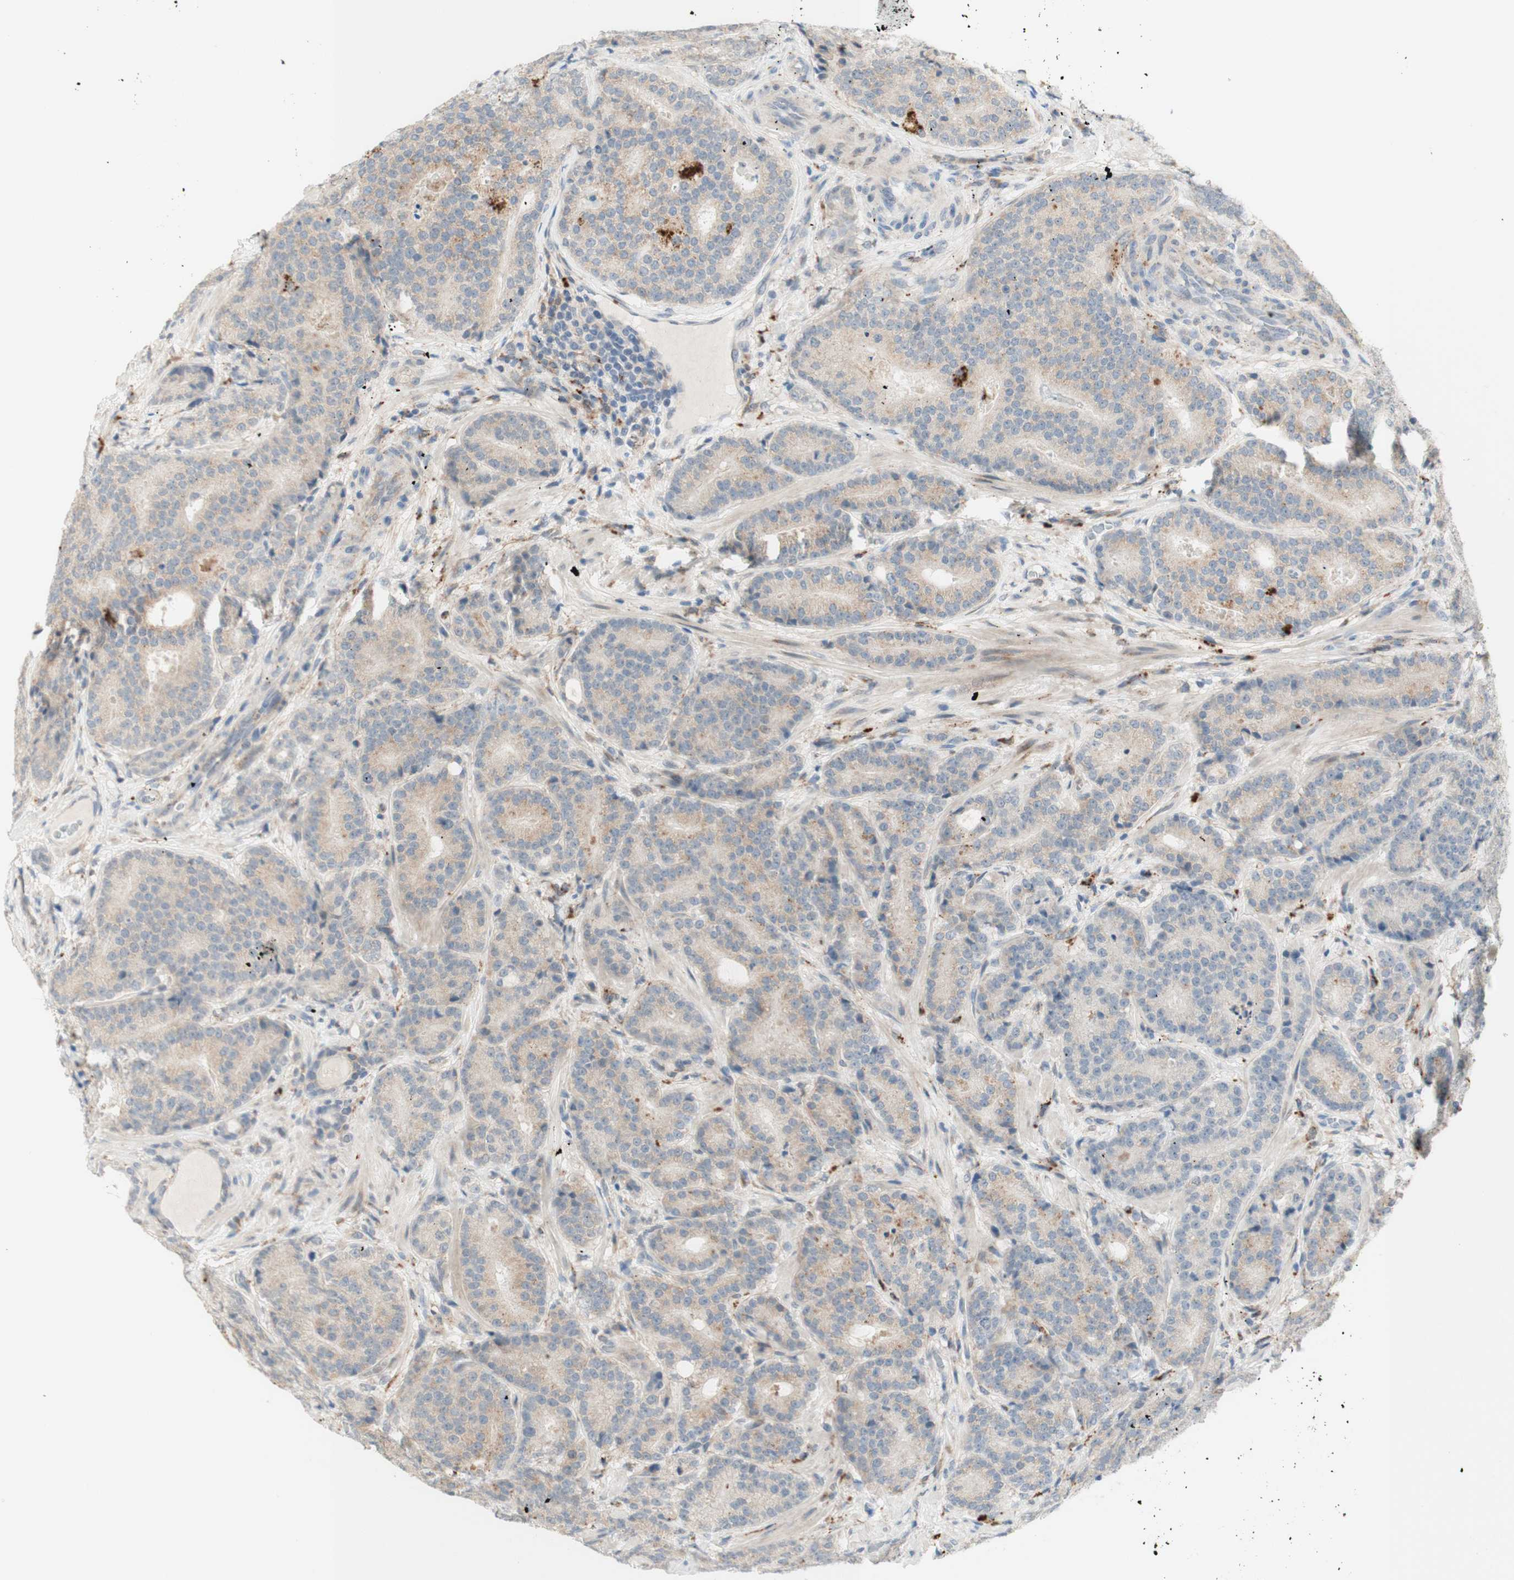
{"staining": {"intensity": "weak", "quantity": ">75%", "location": "cytoplasmic/membranous"}, "tissue": "prostate cancer", "cell_type": "Tumor cells", "image_type": "cancer", "snomed": [{"axis": "morphology", "description": "Adenocarcinoma, High grade"}, {"axis": "topography", "description": "Prostate"}], "caption": "Prostate cancer stained with immunohistochemistry (IHC) exhibits weak cytoplasmic/membranous positivity in approximately >75% of tumor cells. The staining was performed using DAB to visualize the protein expression in brown, while the nuclei were stained in blue with hematoxylin (Magnification: 20x).", "gene": "GAPT", "patient": {"sex": "male", "age": 61}}